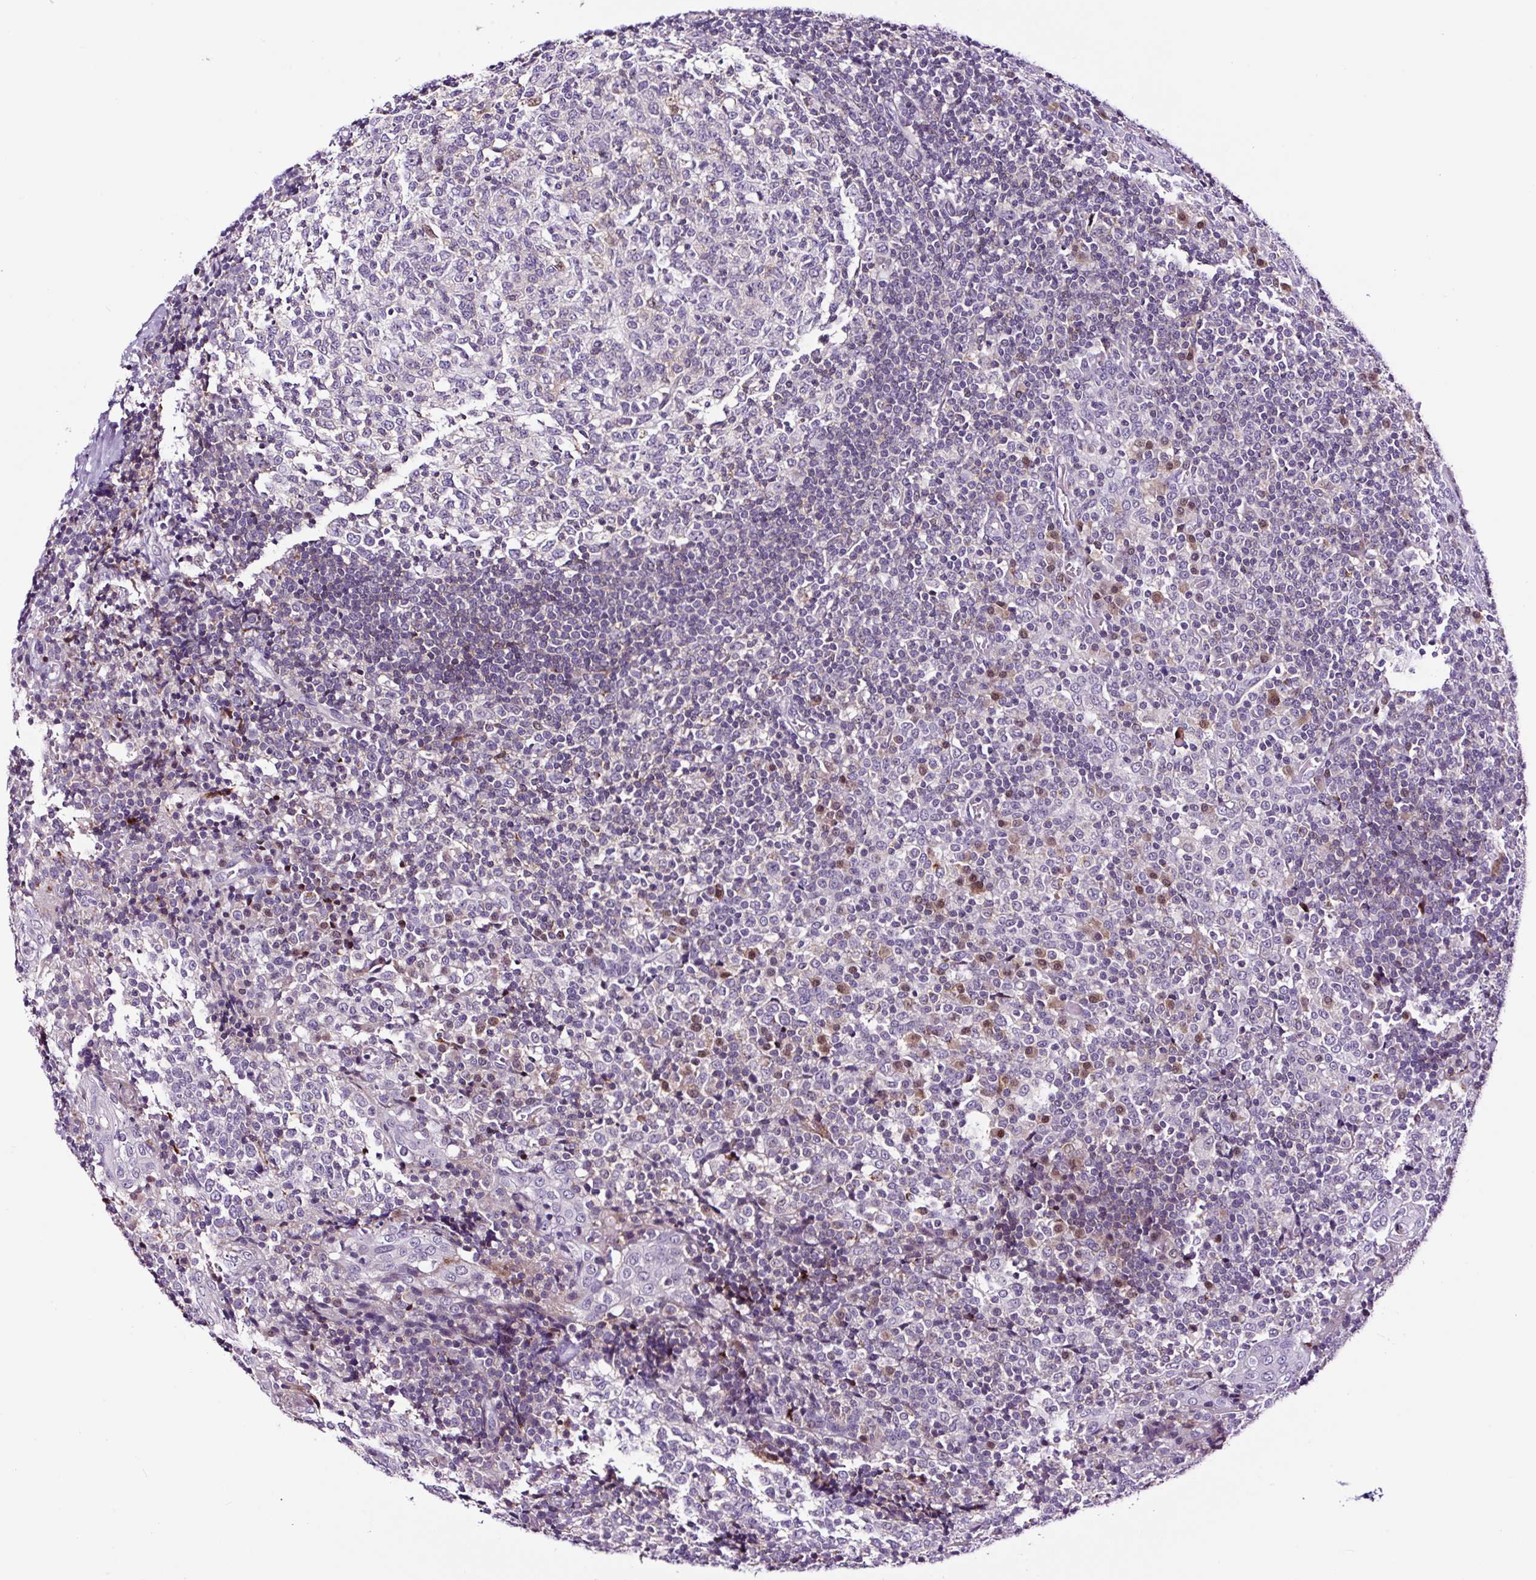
{"staining": {"intensity": "negative", "quantity": "none", "location": "none"}, "tissue": "tonsil", "cell_type": "Germinal center cells", "image_type": "normal", "snomed": [{"axis": "morphology", "description": "Normal tissue, NOS"}, {"axis": "topography", "description": "Tonsil"}], "caption": "High power microscopy image of an immunohistochemistry (IHC) micrograph of unremarkable tonsil, revealing no significant positivity in germinal center cells.", "gene": "TAFA3", "patient": {"sex": "female", "age": 19}}